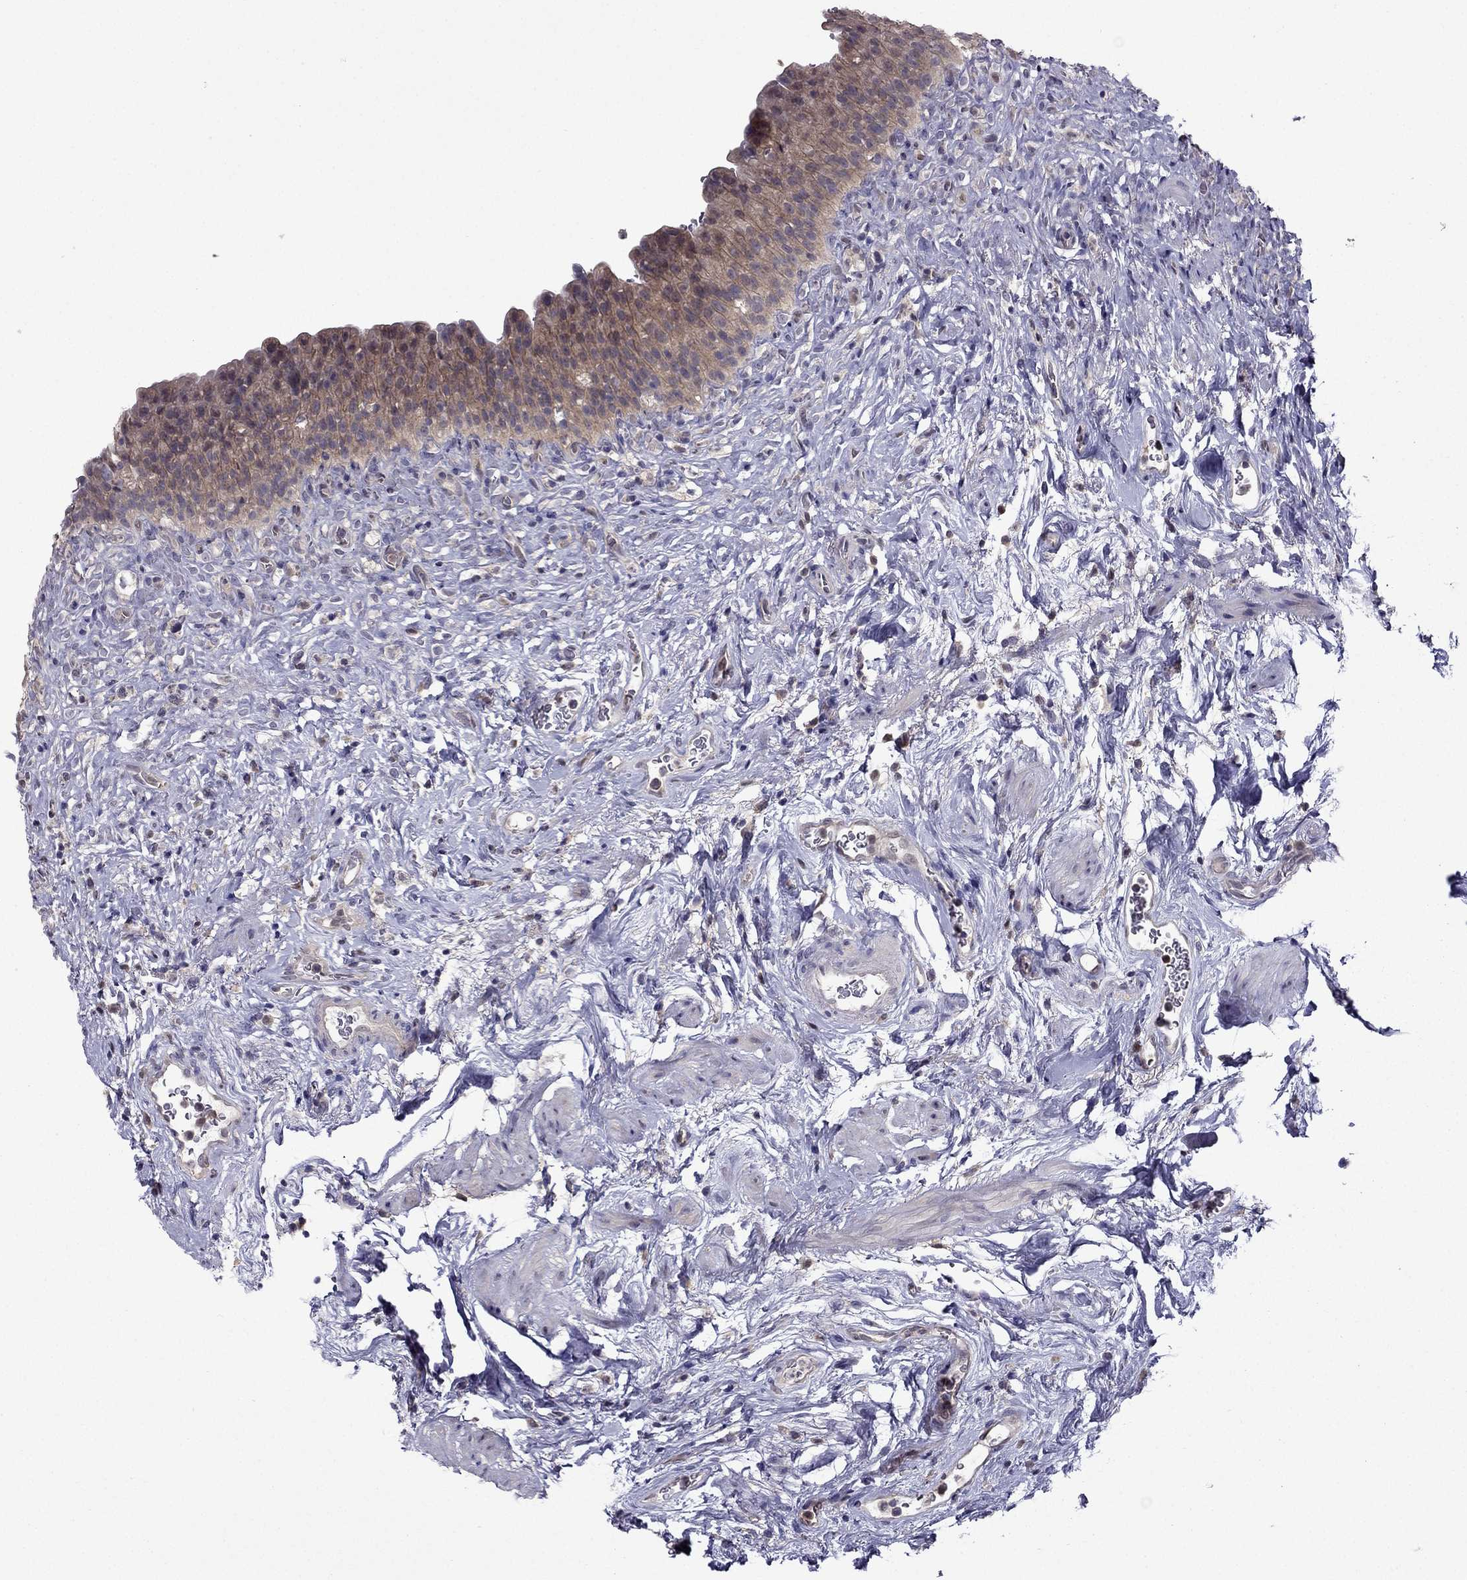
{"staining": {"intensity": "moderate", "quantity": ">75%", "location": "cytoplasmic/membranous"}, "tissue": "urinary bladder", "cell_type": "Urothelial cells", "image_type": "normal", "snomed": [{"axis": "morphology", "description": "Normal tissue, NOS"}, {"axis": "topography", "description": "Urinary bladder"}], "caption": "A brown stain labels moderate cytoplasmic/membranous staining of a protein in urothelial cells of benign human urinary bladder.", "gene": "CDK5", "patient": {"sex": "male", "age": 76}}